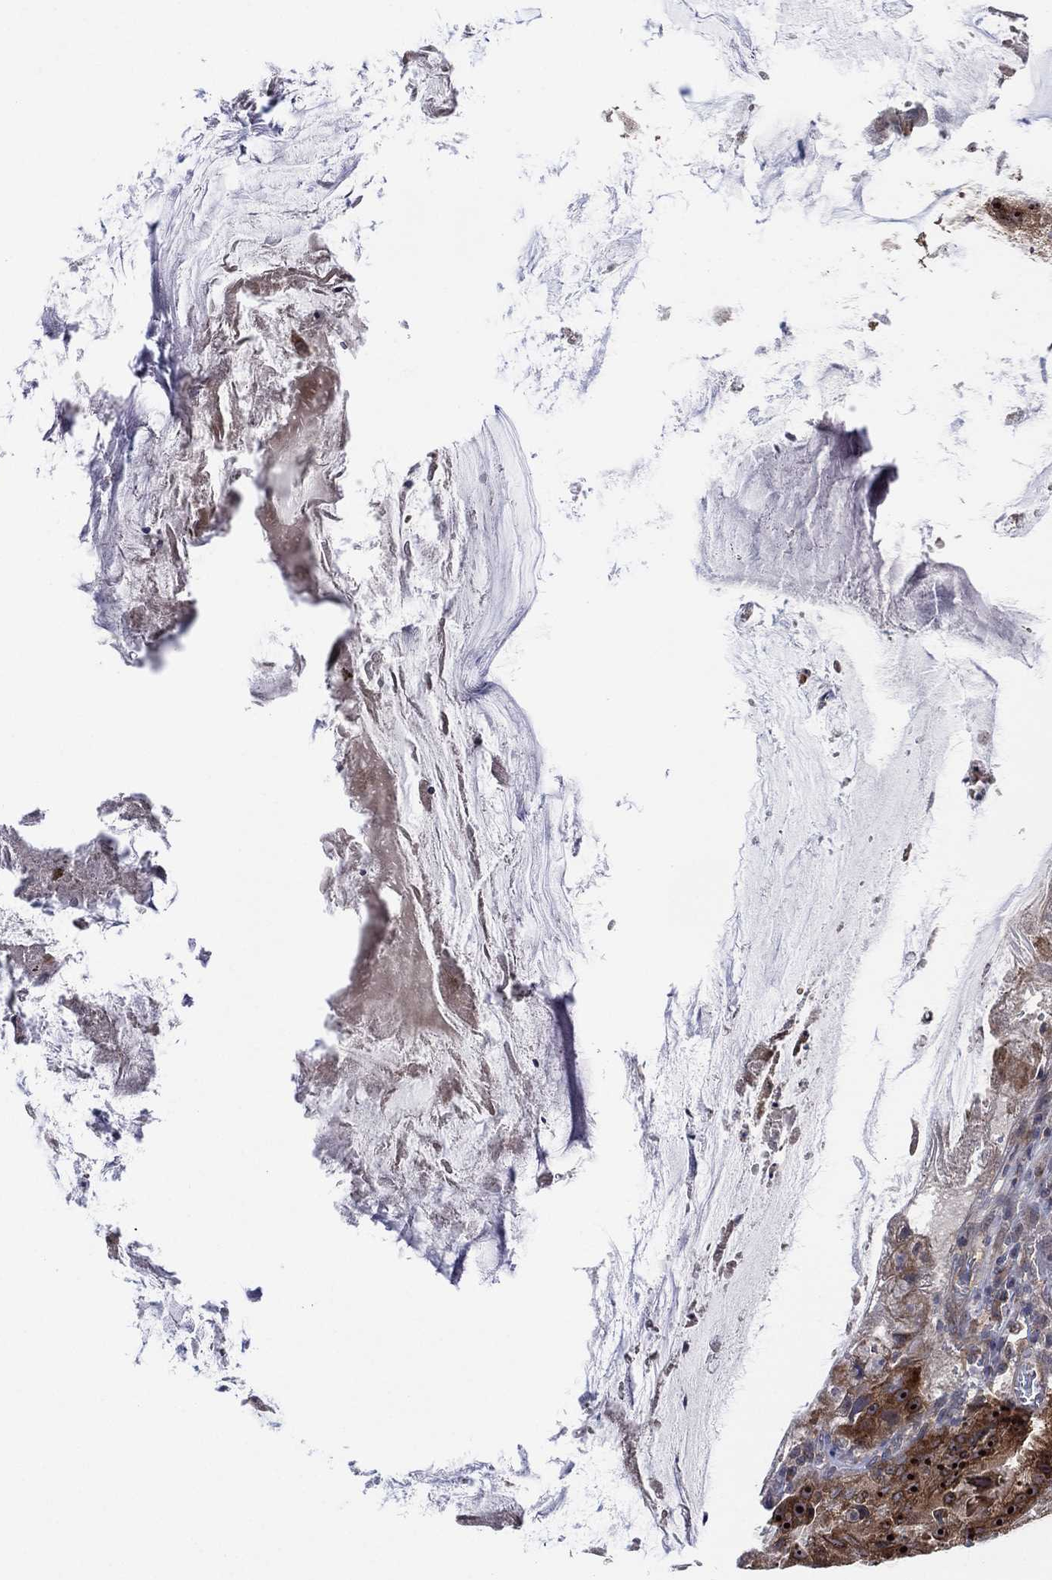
{"staining": {"intensity": "strong", "quantity": "25%-75%", "location": "cytoplasmic/membranous,nuclear"}, "tissue": "colorectal cancer", "cell_type": "Tumor cells", "image_type": "cancer", "snomed": [{"axis": "morphology", "description": "Adenocarcinoma, NOS"}, {"axis": "topography", "description": "Colon"}], "caption": "Colorectal adenocarcinoma stained for a protein (brown) displays strong cytoplasmic/membranous and nuclear positive expression in approximately 25%-75% of tumor cells.", "gene": "TMCO1", "patient": {"sex": "female", "age": 86}}